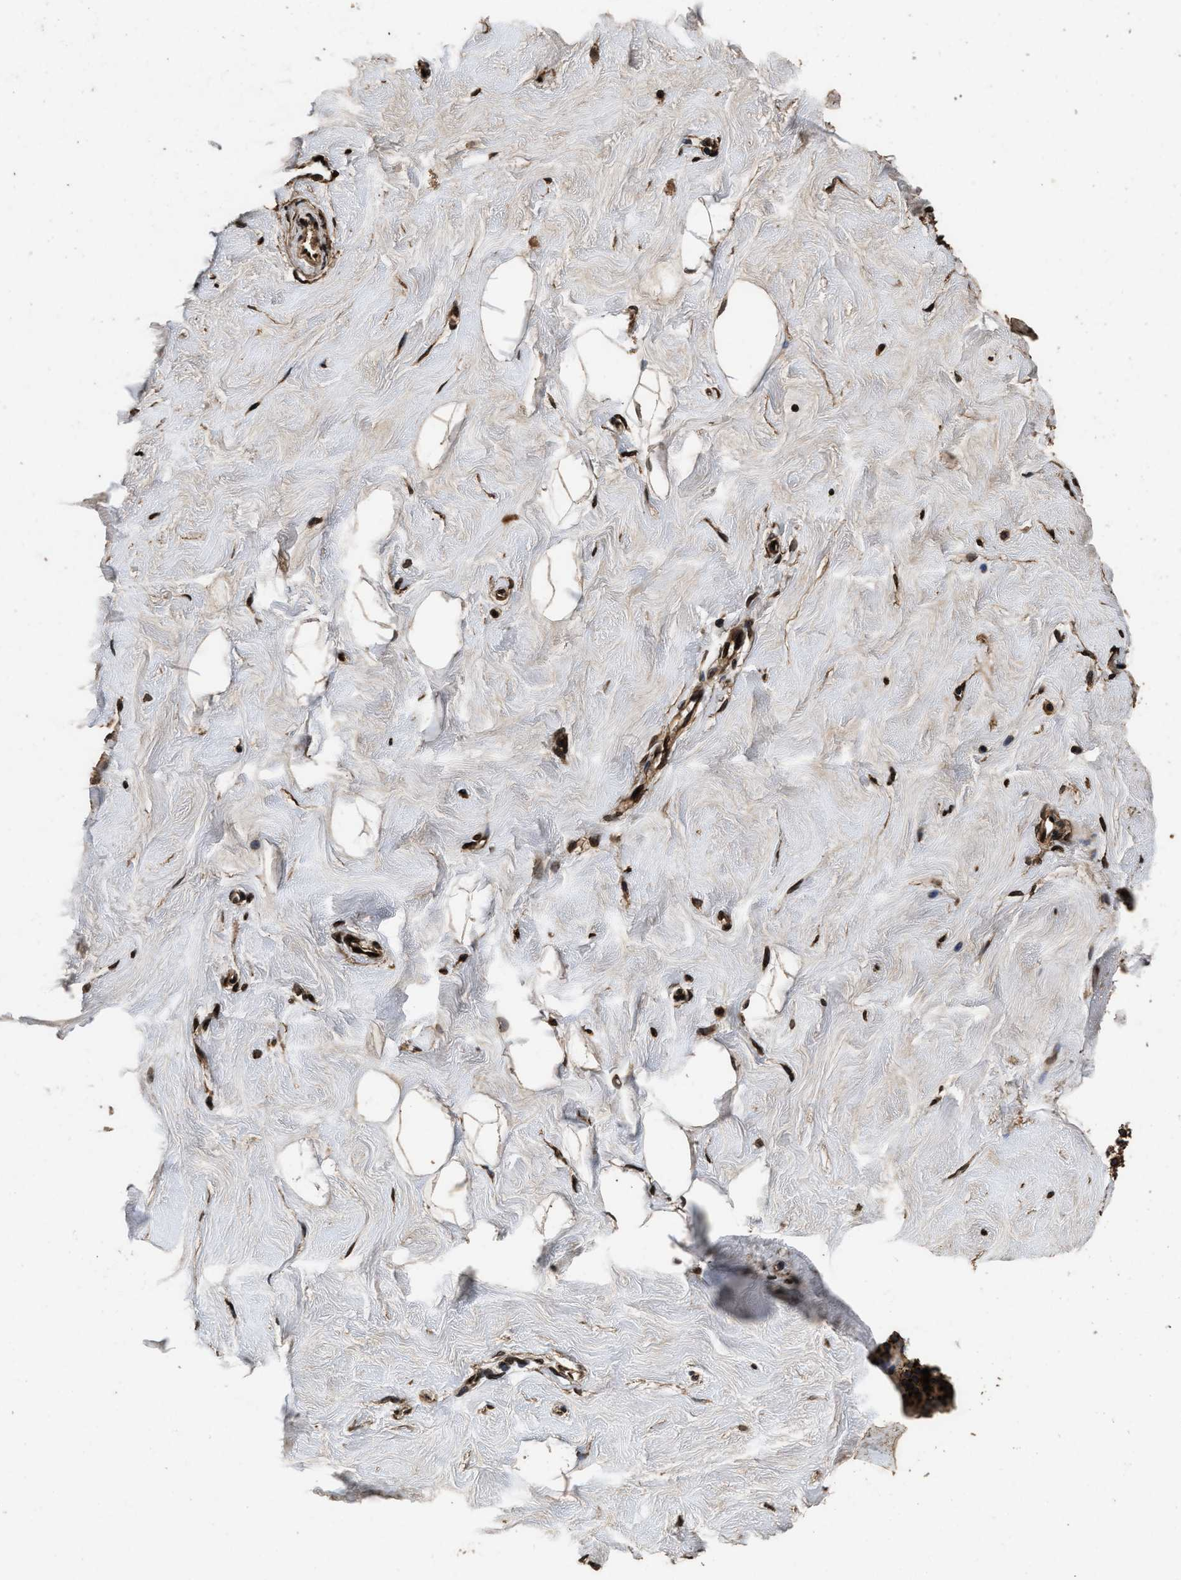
{"staining": {"intensity": "weak", "quantity": ">75%", "location": "cytoplasmic/membranous"}, "tissue": "breast", "cell_type": "Adipocytes", "image_type": "normal", "snomed": [{"axis": "morphology", "description": "Normal tissue, NOS"}, {"axis": "topography", "description": "Breast"}], "caption": "Immunohistochemistry histopathology image of unremarkable human breast stained for a protein (brown), which exhibits low levels of weak cytoplasmic/membranous expression in approximately >75% of adipocytes.", "gene": "ACCS", "patient": {"sex": "female", "age": 23}}